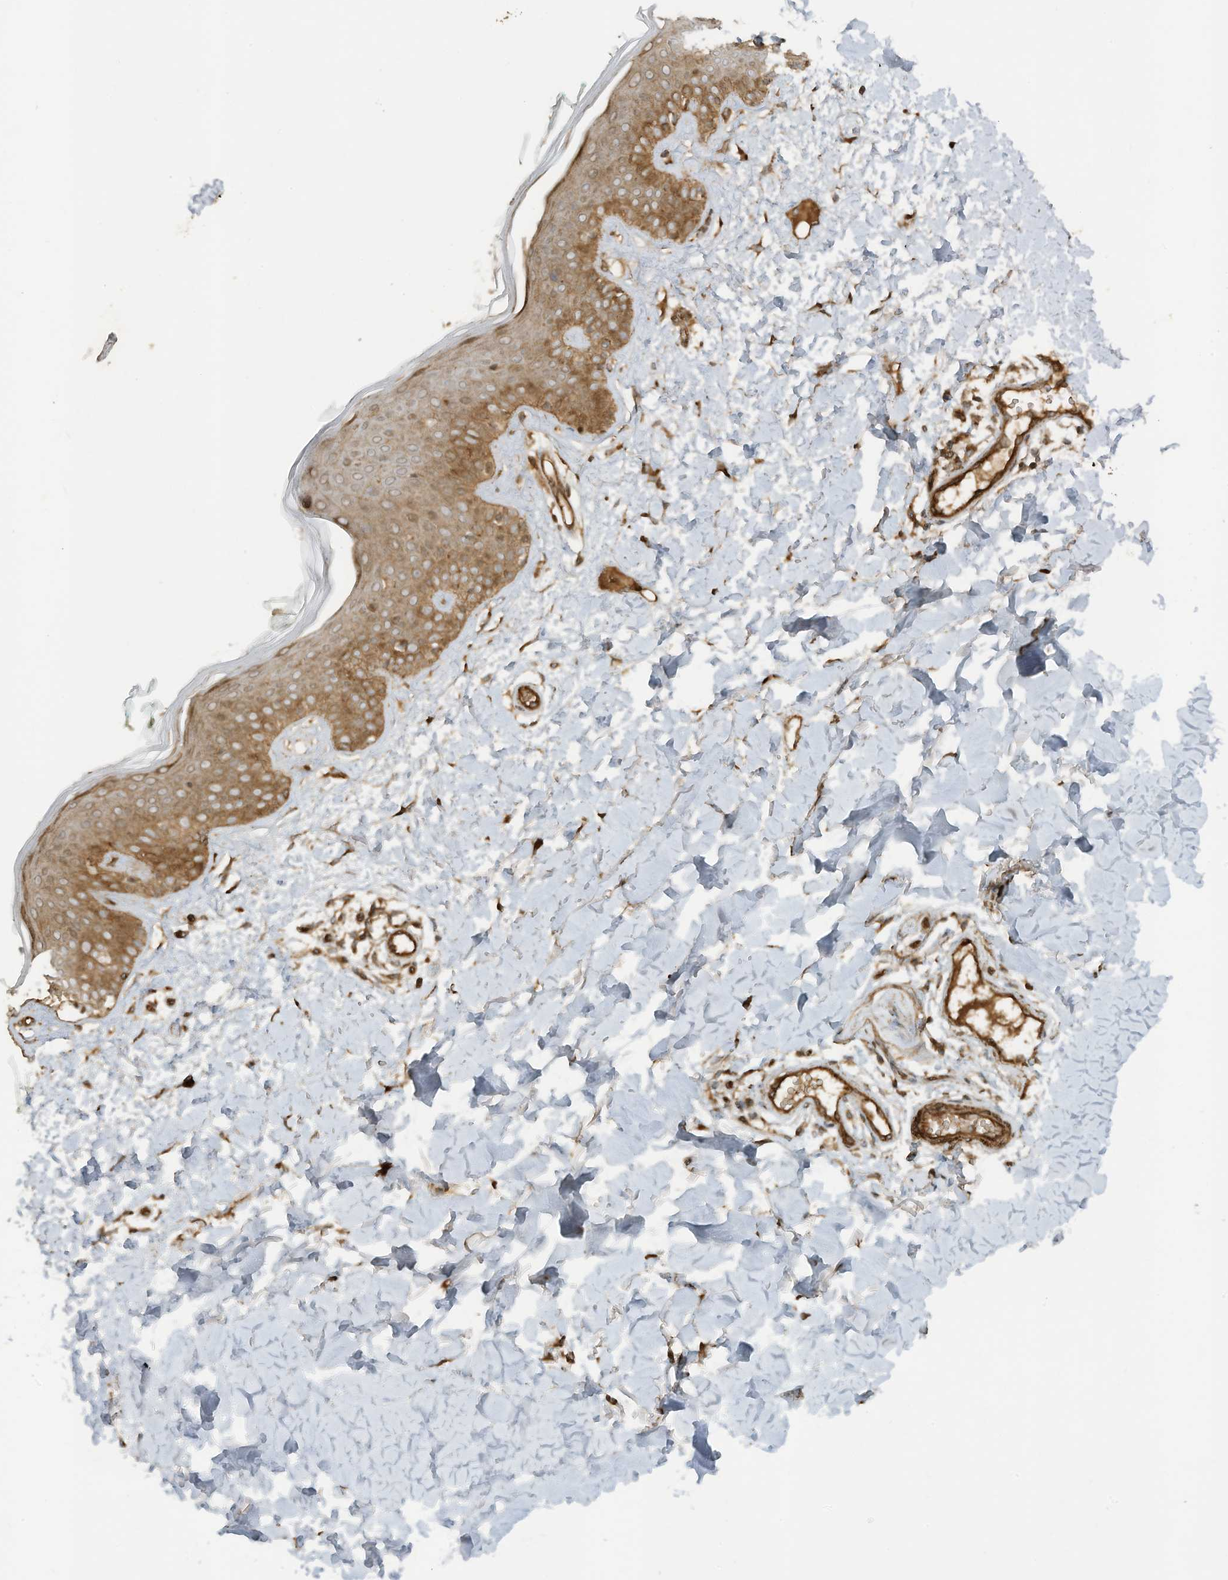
{"staining": {"intensity": "strong", "quantity": ">75%", "location": "cytoplasmic/membranous"}, "tissue": "skin", "cell_type": "Fibroblasts", "image_type": "normal", "snomed": [{"axis": "morphology", "description": "Normal tissue, NOS"}, {"axis": "topography", "description": "Skin"}], "caption": "Strong cytoplasmic/membranous protein positivity is seen in approximately >75% of fibroblasts in skin.", "gene": "DDIT4", "patient": {"sex": "male", "age": 37}}